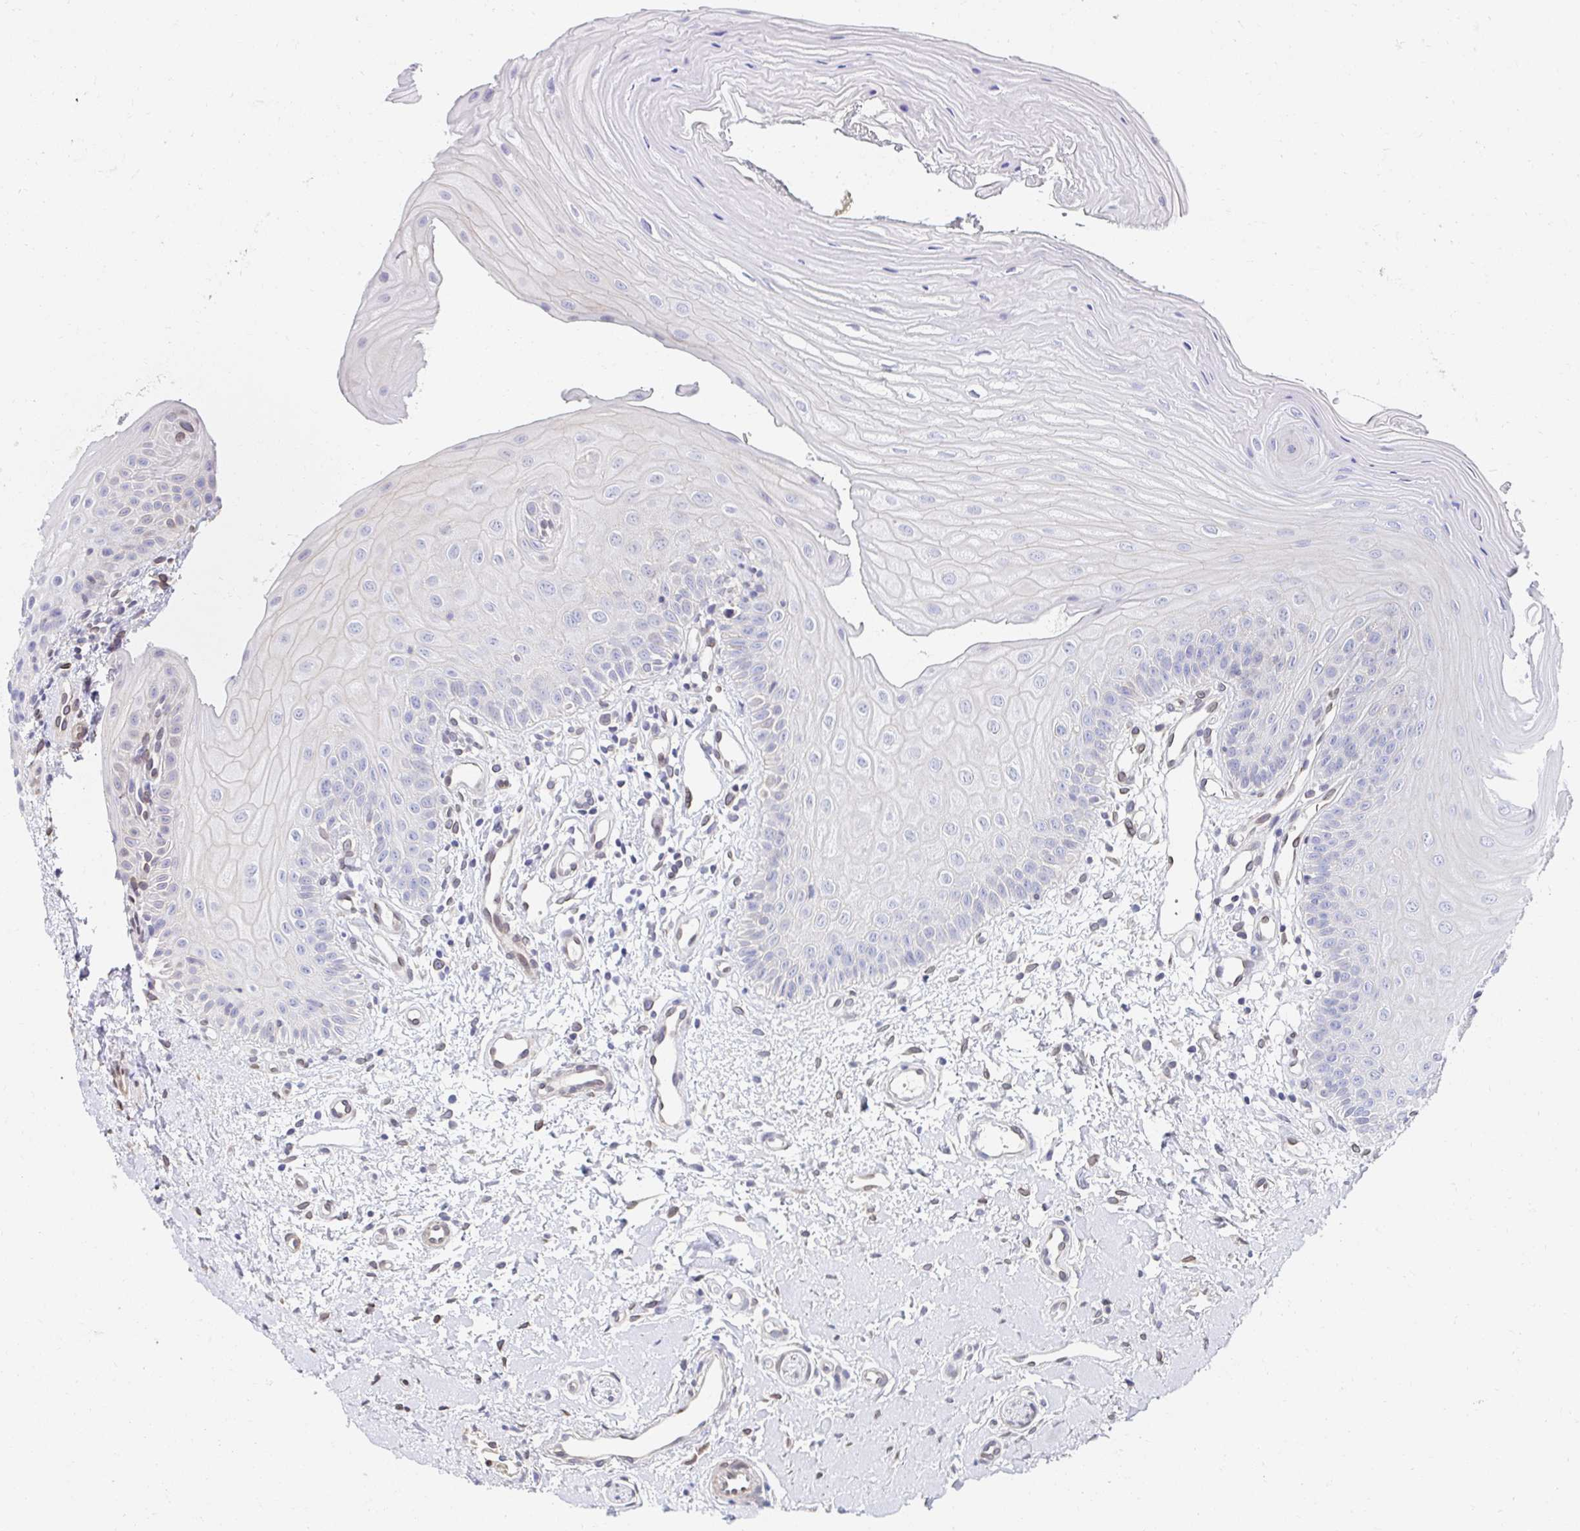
{"staining": {"intensity": "negative", "quantity": "none", "location": "none"}, "tissue": "oral mucosa", "cell_type": "Squamous epithelial cells", "image_type": "normal", "snomed": [{"axis": "morphology", "description": "Normal tissue, NOS"}, {"axis": "topography", "description": "Oral tissue"}], "caption": "Protein analysis of benign oral mucosa reveals no significant positivity in squamous epithelial cells. Brightfield microscopy of IHC stained with DAB (3,3'-diaminobenzidine) (brown) and hematoxylin (blue), captured at high magnification.", "gene": "AKAP14", "patient": {"sex": "female", "age": 73}}